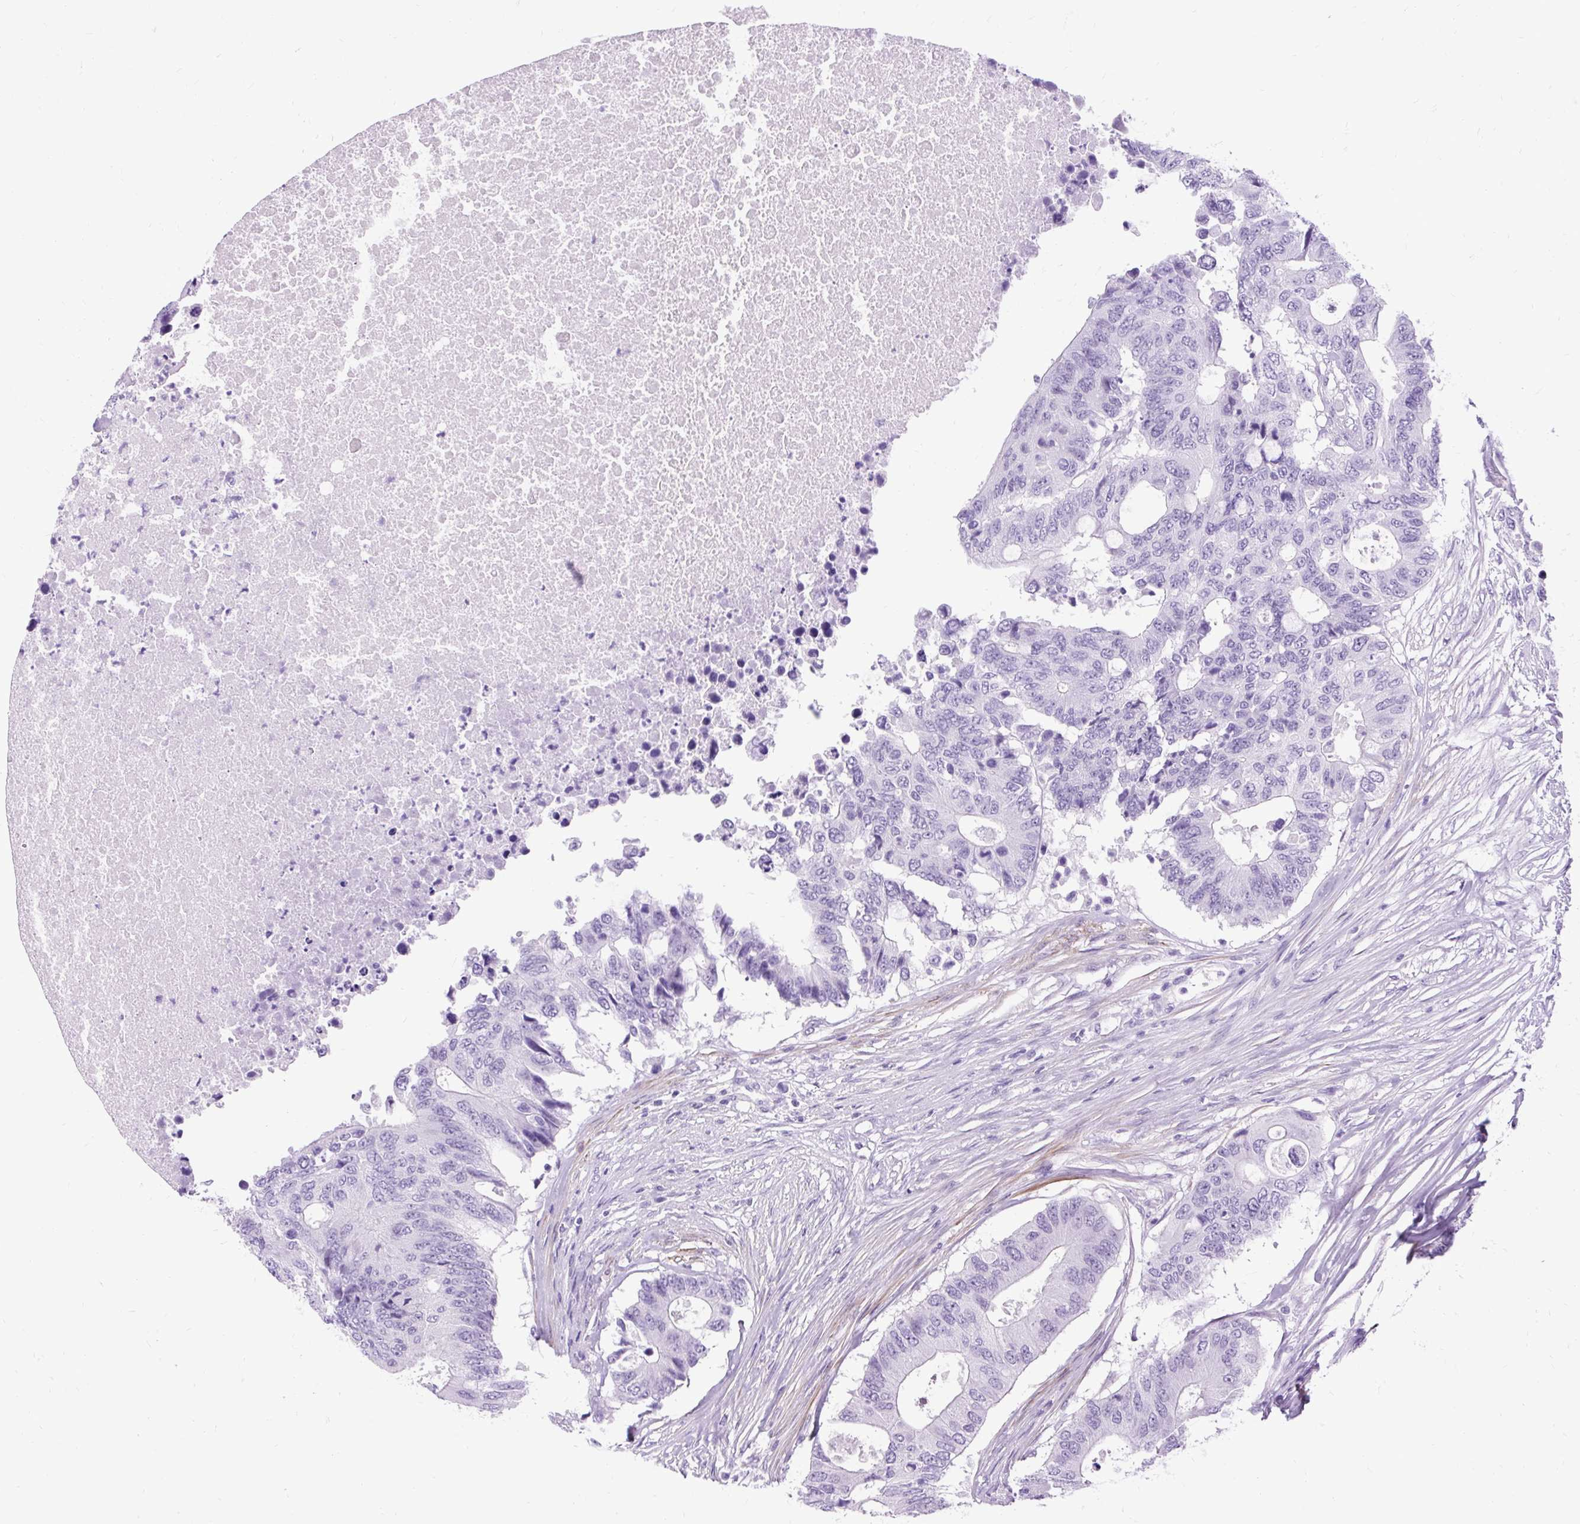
{"staining": {"intensity": "negative", "quantity": "none", "location": "none"}, "tissue": "colorectal cancer", "cell_type": "Tumor cells", "image_type": "cancer", "snomed": [{"axis": "morphology", "description": "Adenocarcinoma, NOS"}, {"axis": "topography", "description": "Colon"}], "caption": "This is an immunohistochemistry photomicrograph of adenocarcinoma (colorectal). There is no positivity in tumor cells.", "gene": "DPP6", "patient": {"sex": "male", "age": 71}}